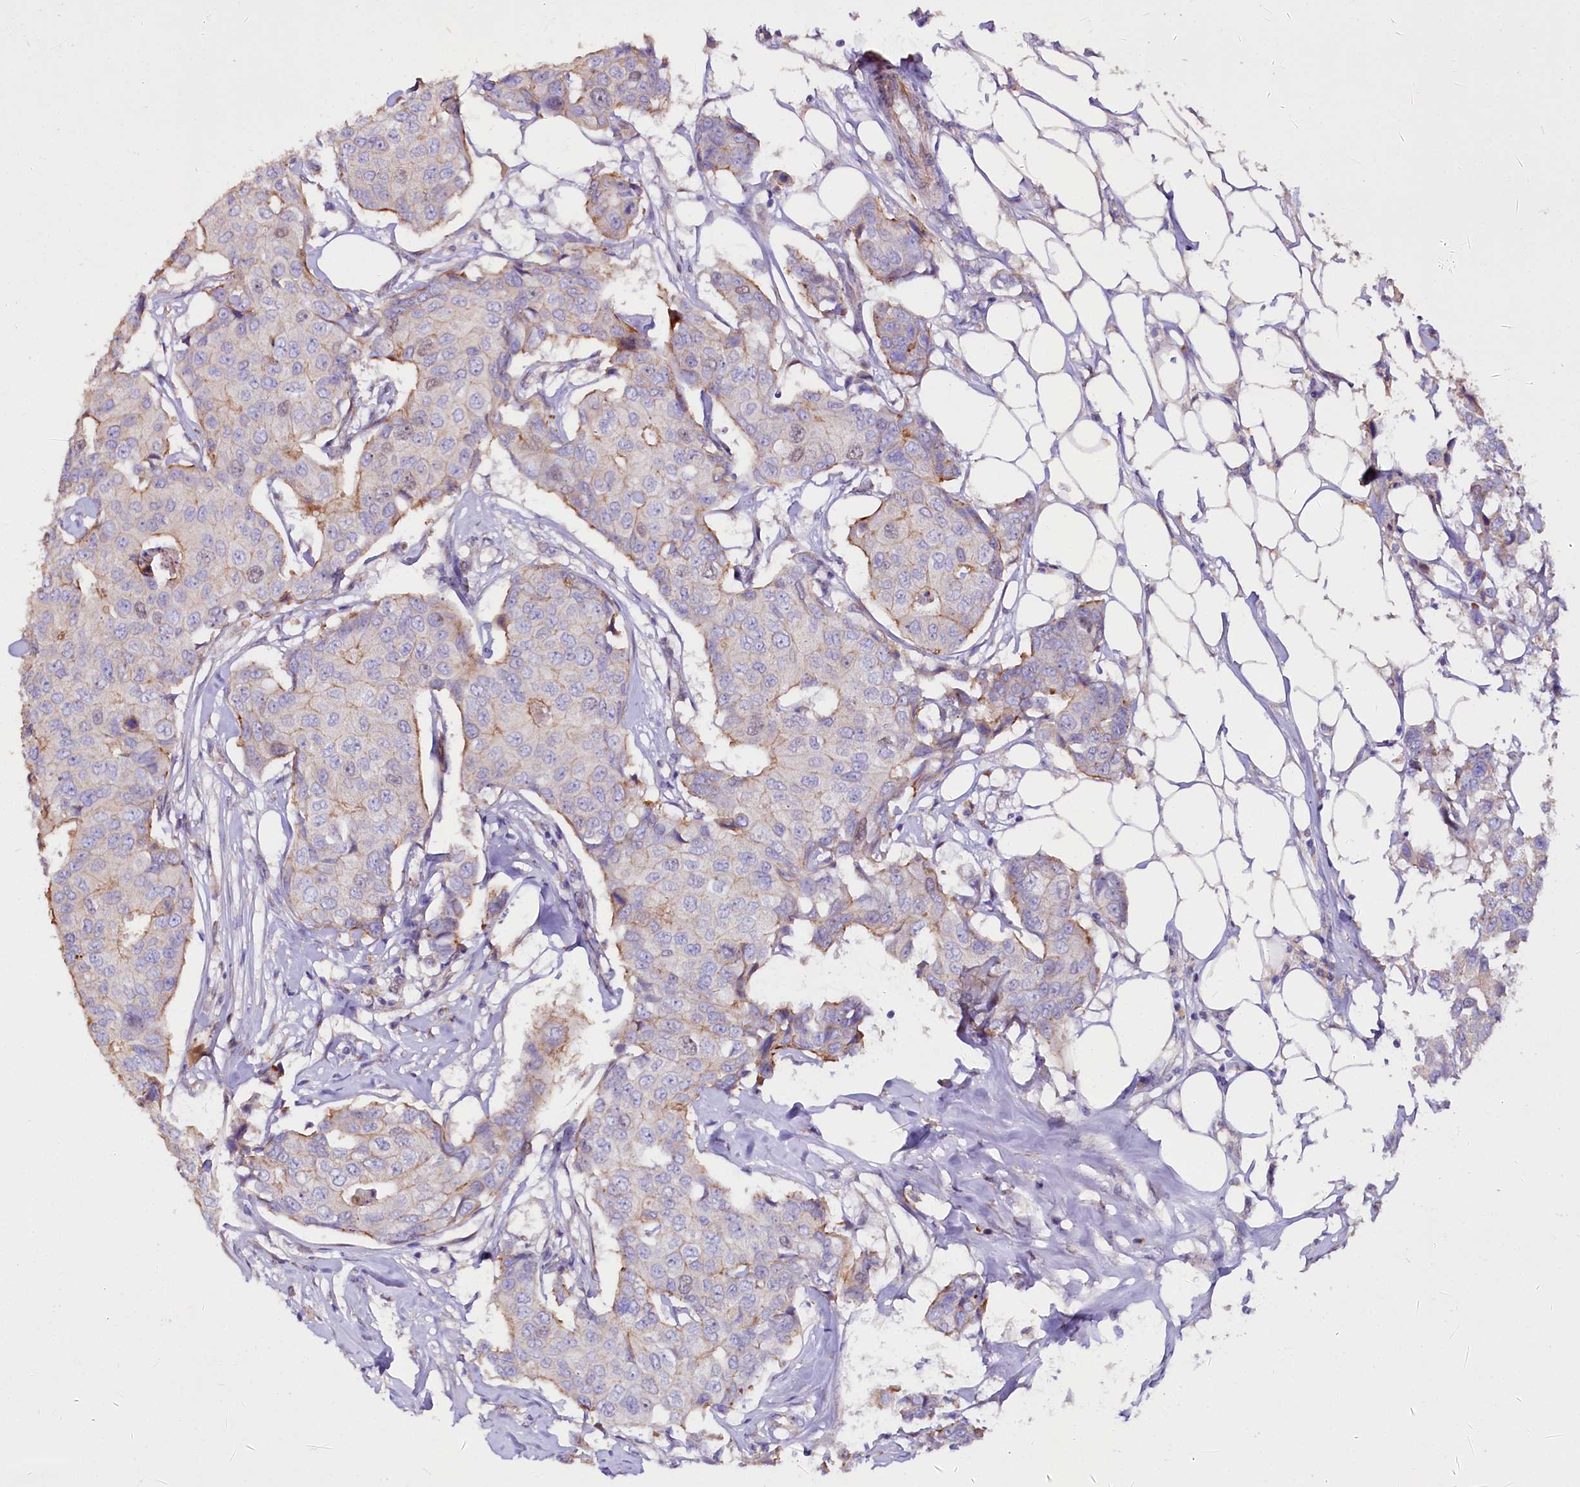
{"staining": {"intensity": "weak", "quantity": "<25%", "location": "cytoplasmic/membranous"}, "tissue": "breast cancer", "cell_type": "Tumor cells", "image_type": "cancer", "snomed": [{"axis": "morphology", "description": "Duct carcinoma"}, {"axis": "topography", "description": "Breast"}], "caption": "Tumor cells show no significant staining in breast cancer (intraductal carcinoma).", "gene": "WNT8A", "patient": {"sex": "female", "age": 80}}